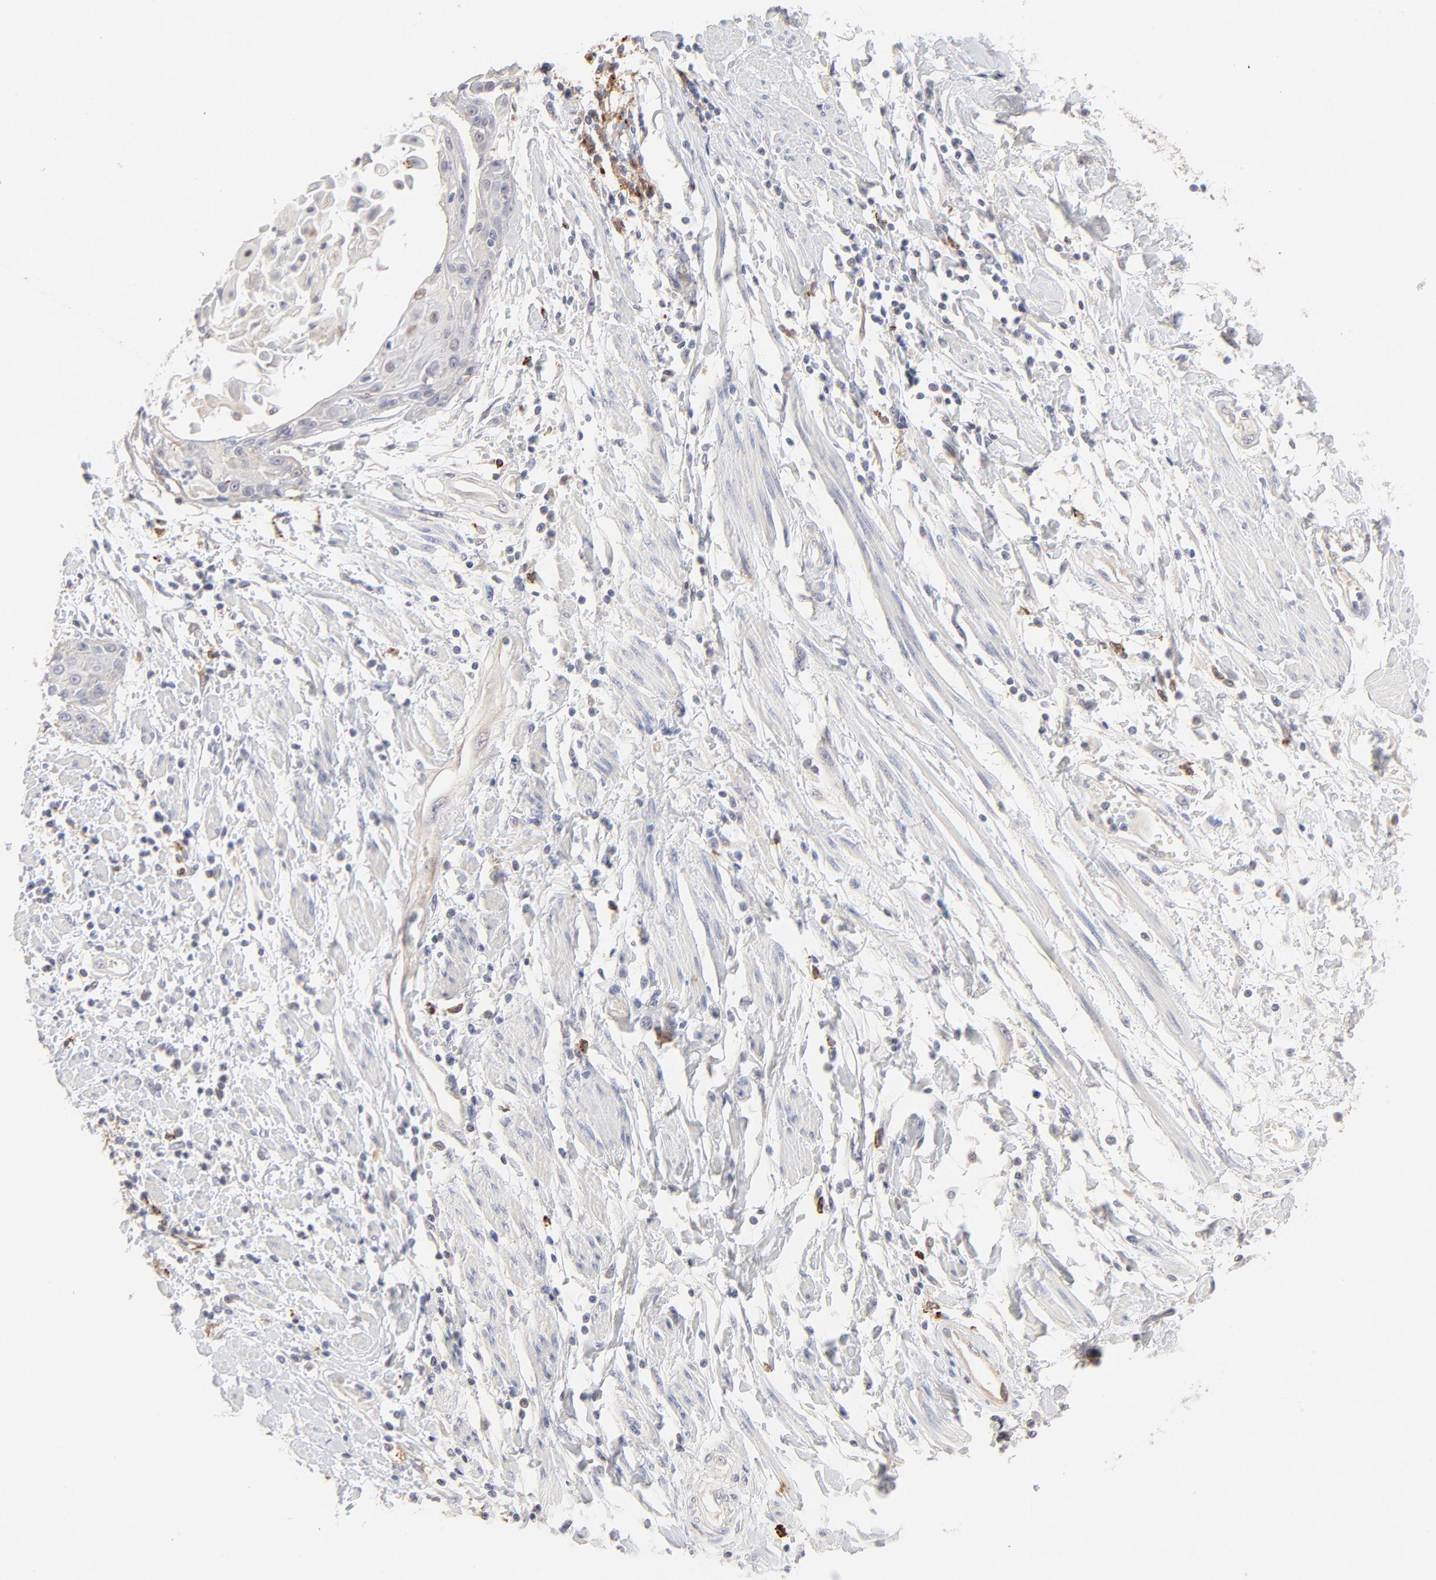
{"staining": {"intensity": "weak", "quantity": "<25%", "location": "nuclear"}, "tissue": "cervical cancer", "cell_type": "Tumor cells", "image_type": "cancer", "snomed": [{"axis": "morphology", "description": "Squamous cell carcinoma, NOS"}, {"axis": "topography", "description": "Cervix"}], "caption": "Immunohistochemistry (IHC) of human cervical cancer (squamous cell carcinoma) reveals no positivity in tumor cells. The staining was performed using DAB (3,3'-diaminobenzidine) to visualize the protein expression in brown, while the nuclei were stained in blue with hematoxylin (Magnification: 20x).", "gene": "ELF3", "patient": {"sex": "female", "age": 57}}